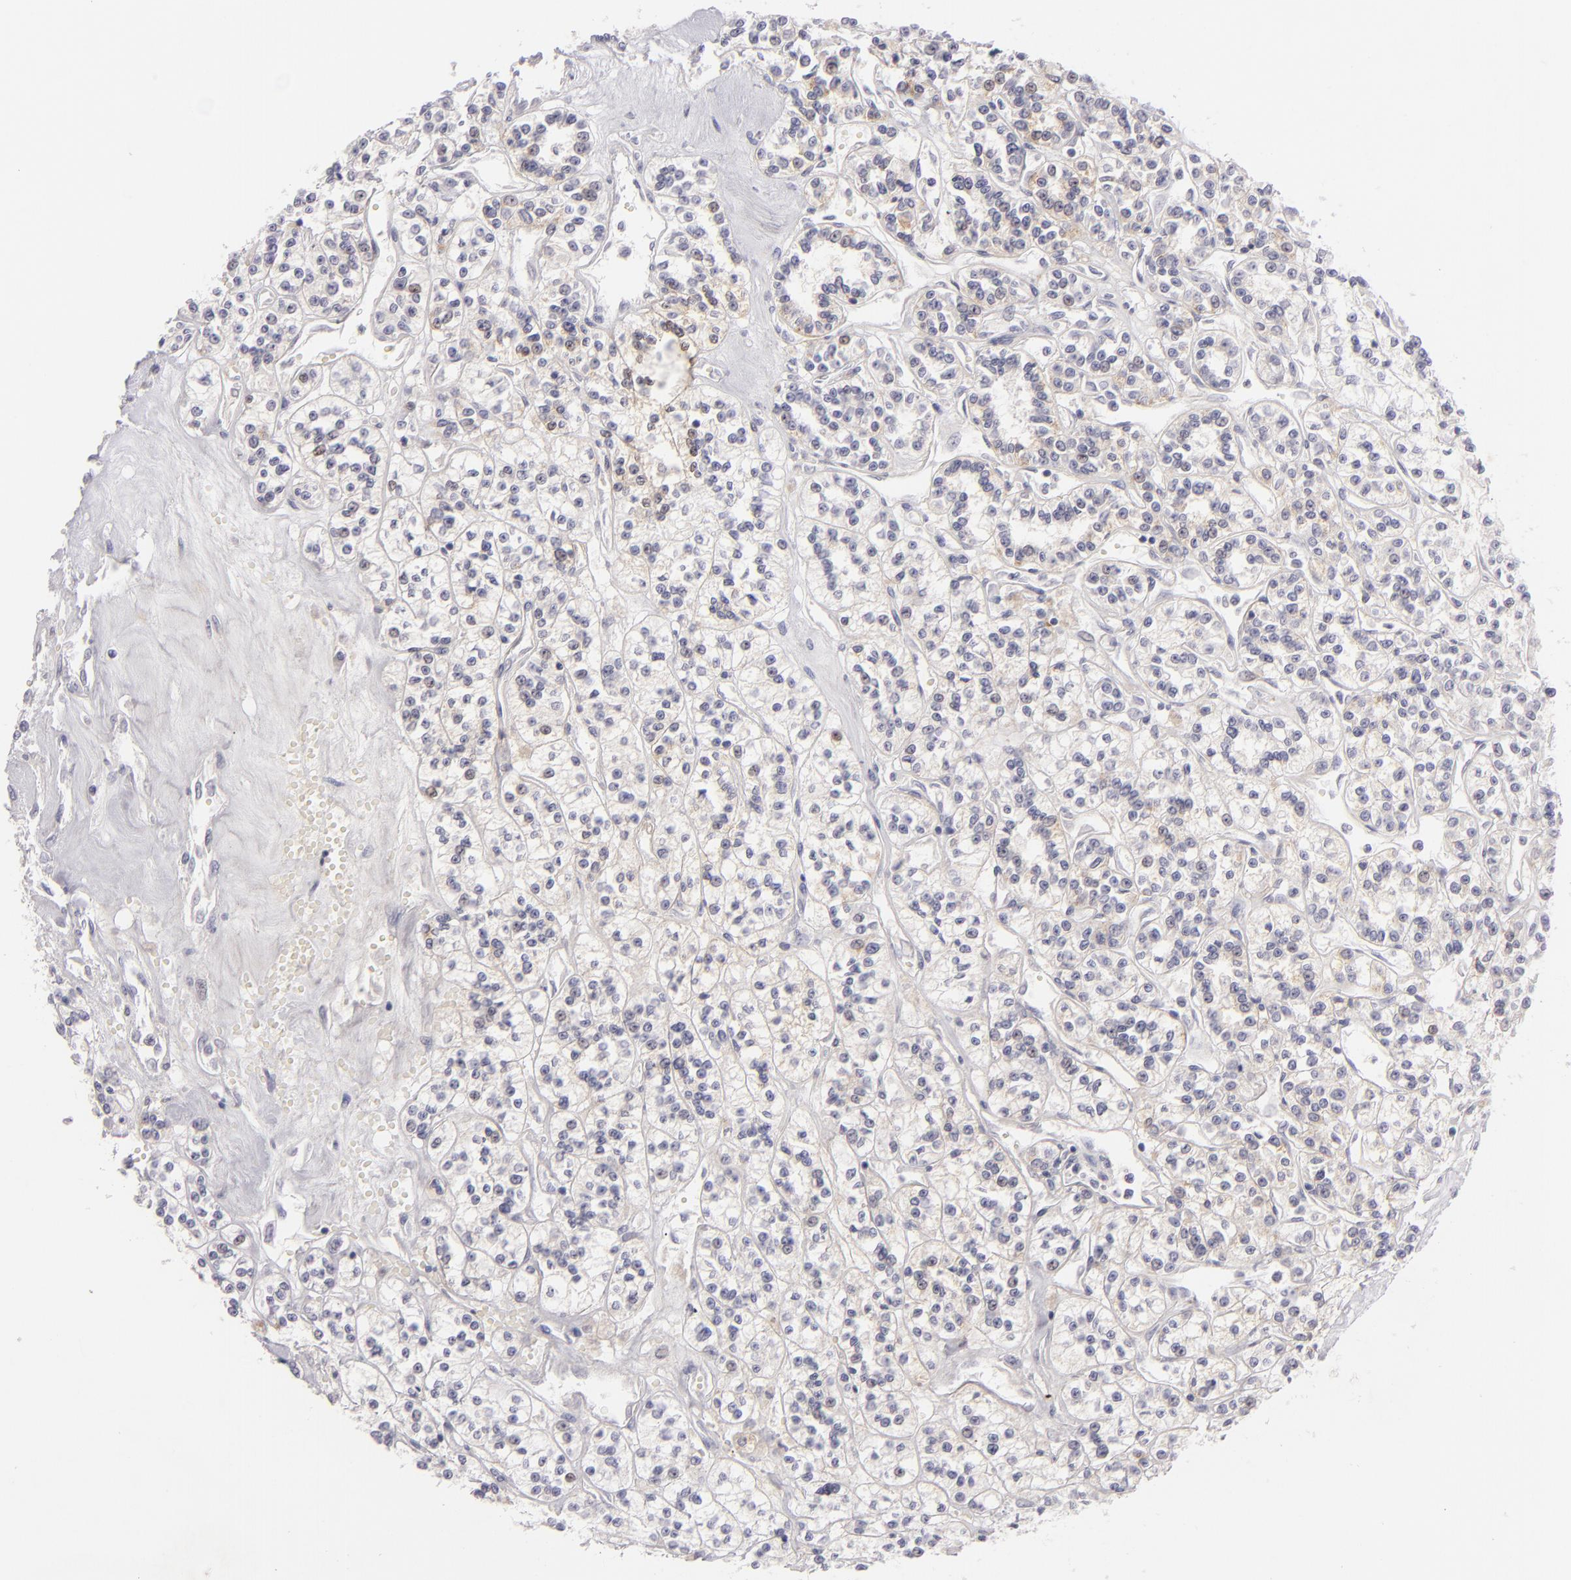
{"staining": {"intensity": "negative", "quantity": "none", "location": "none"}, "tissue": "renal cancer", "cell_type": "Tumor cells", "image_type": "cancer", "snomed": [{"axis": "morphology", "description": "Adenocarcinoma, NOS"}, {"axis": "topography", "description": "Kidney"}], "caption": "There is no significant expression in tumor cells of renal cancer.", "gene": "TNNC1", "patient": {"sex": "female", "age": 76}}